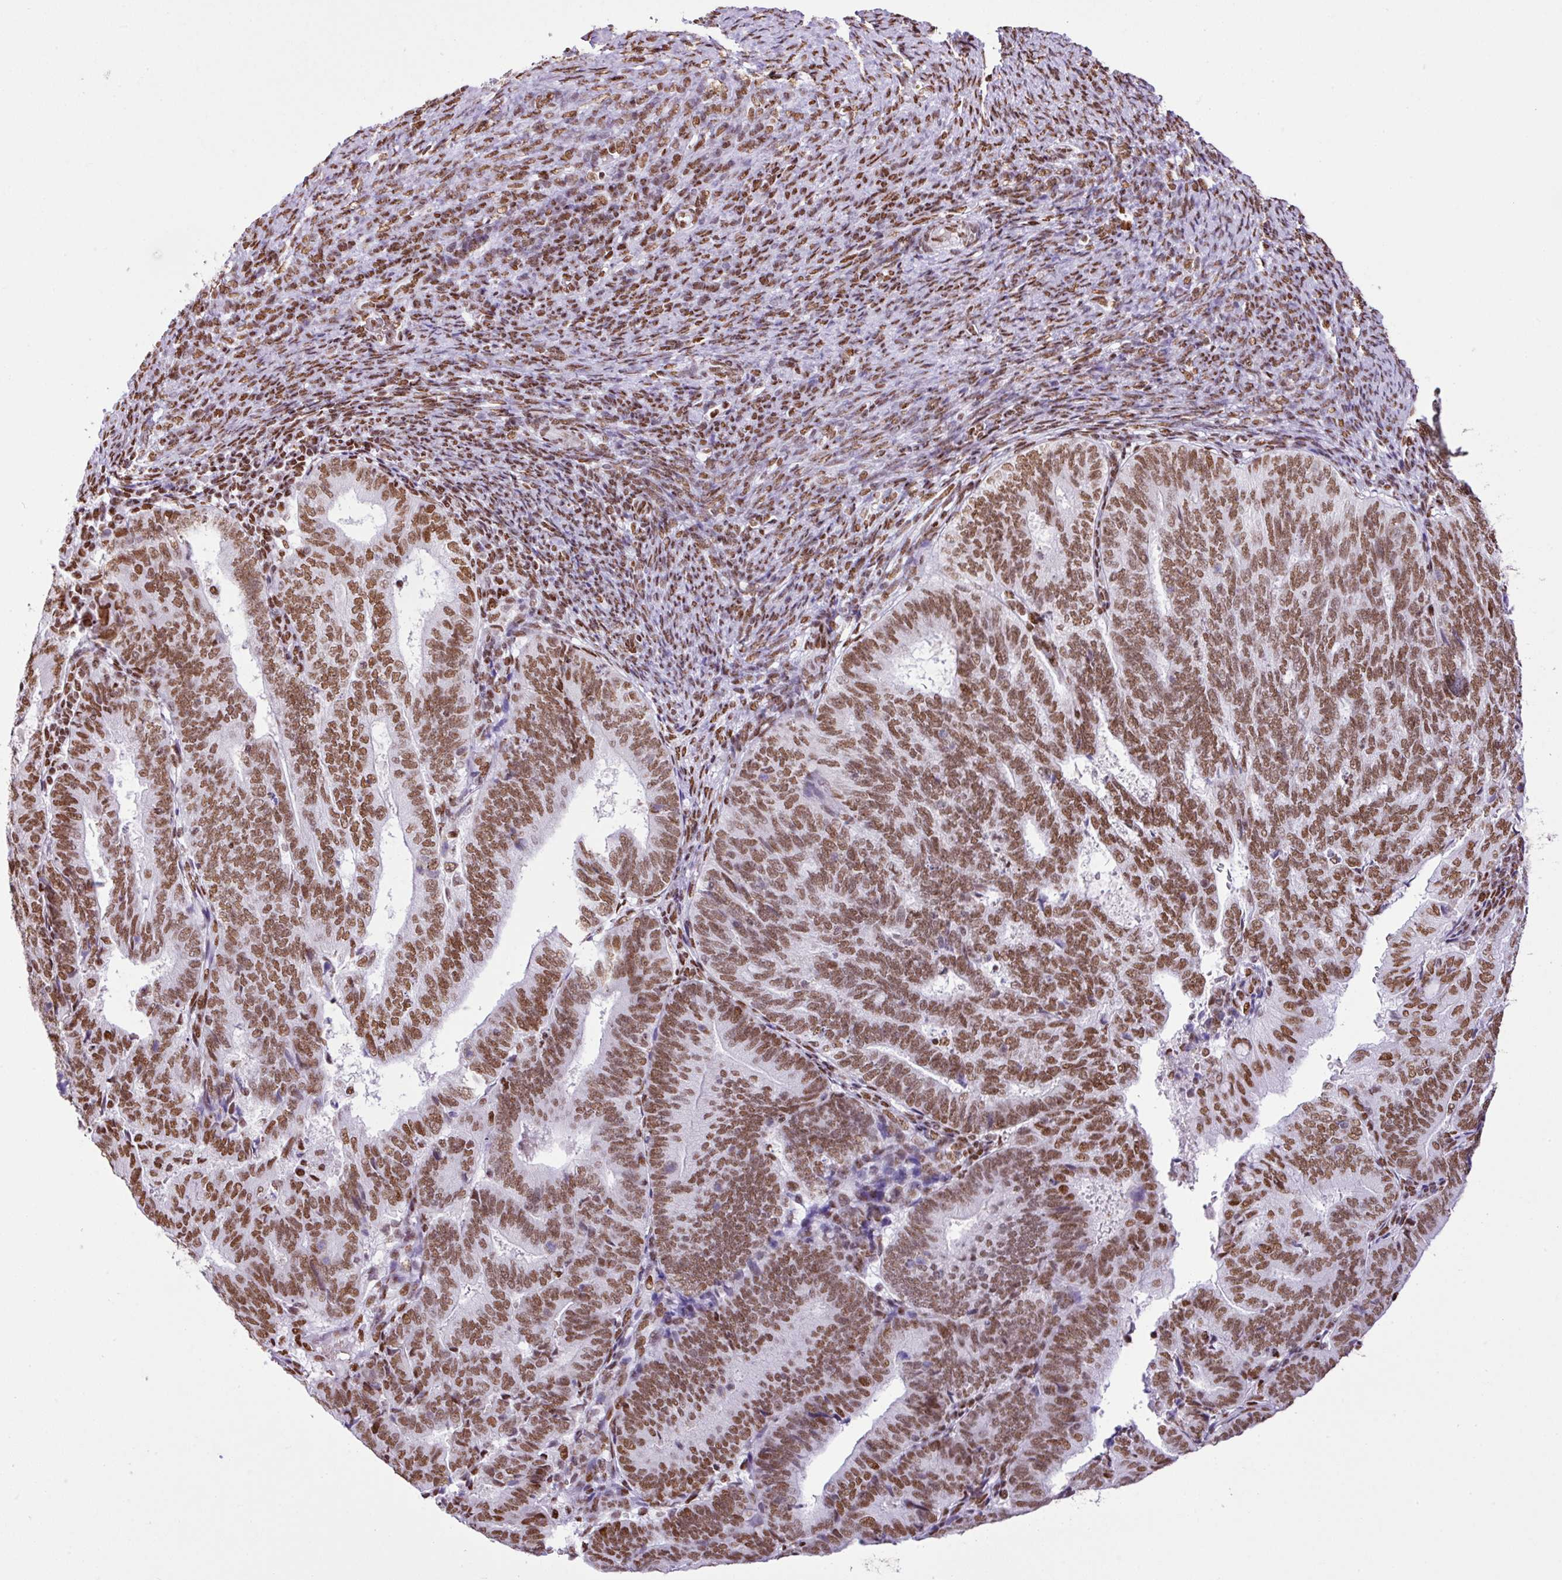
{"staining": {"intensity": "moderate", "quantity": ">75%", "location": "nuclear"}, "tissue": "endometrial cancer", "cell_type": "Tumor cells", "image_type": "cancer", "snomed": [{"axis": "morphology", "description": "Adenocarcinoma, NOS"}, {"axis": "topography", "description": "Endometrium"}], "caption": "Immunohistochemistry (IHC) image of adenocarcinoma (endometrial) stained for a protein (brown), which exhibits medium levels of moderate nuclear positivity in approximately >75% of tumor cells.", "gene": "RARG", "patient": {"sex": "female", "age": 70}}